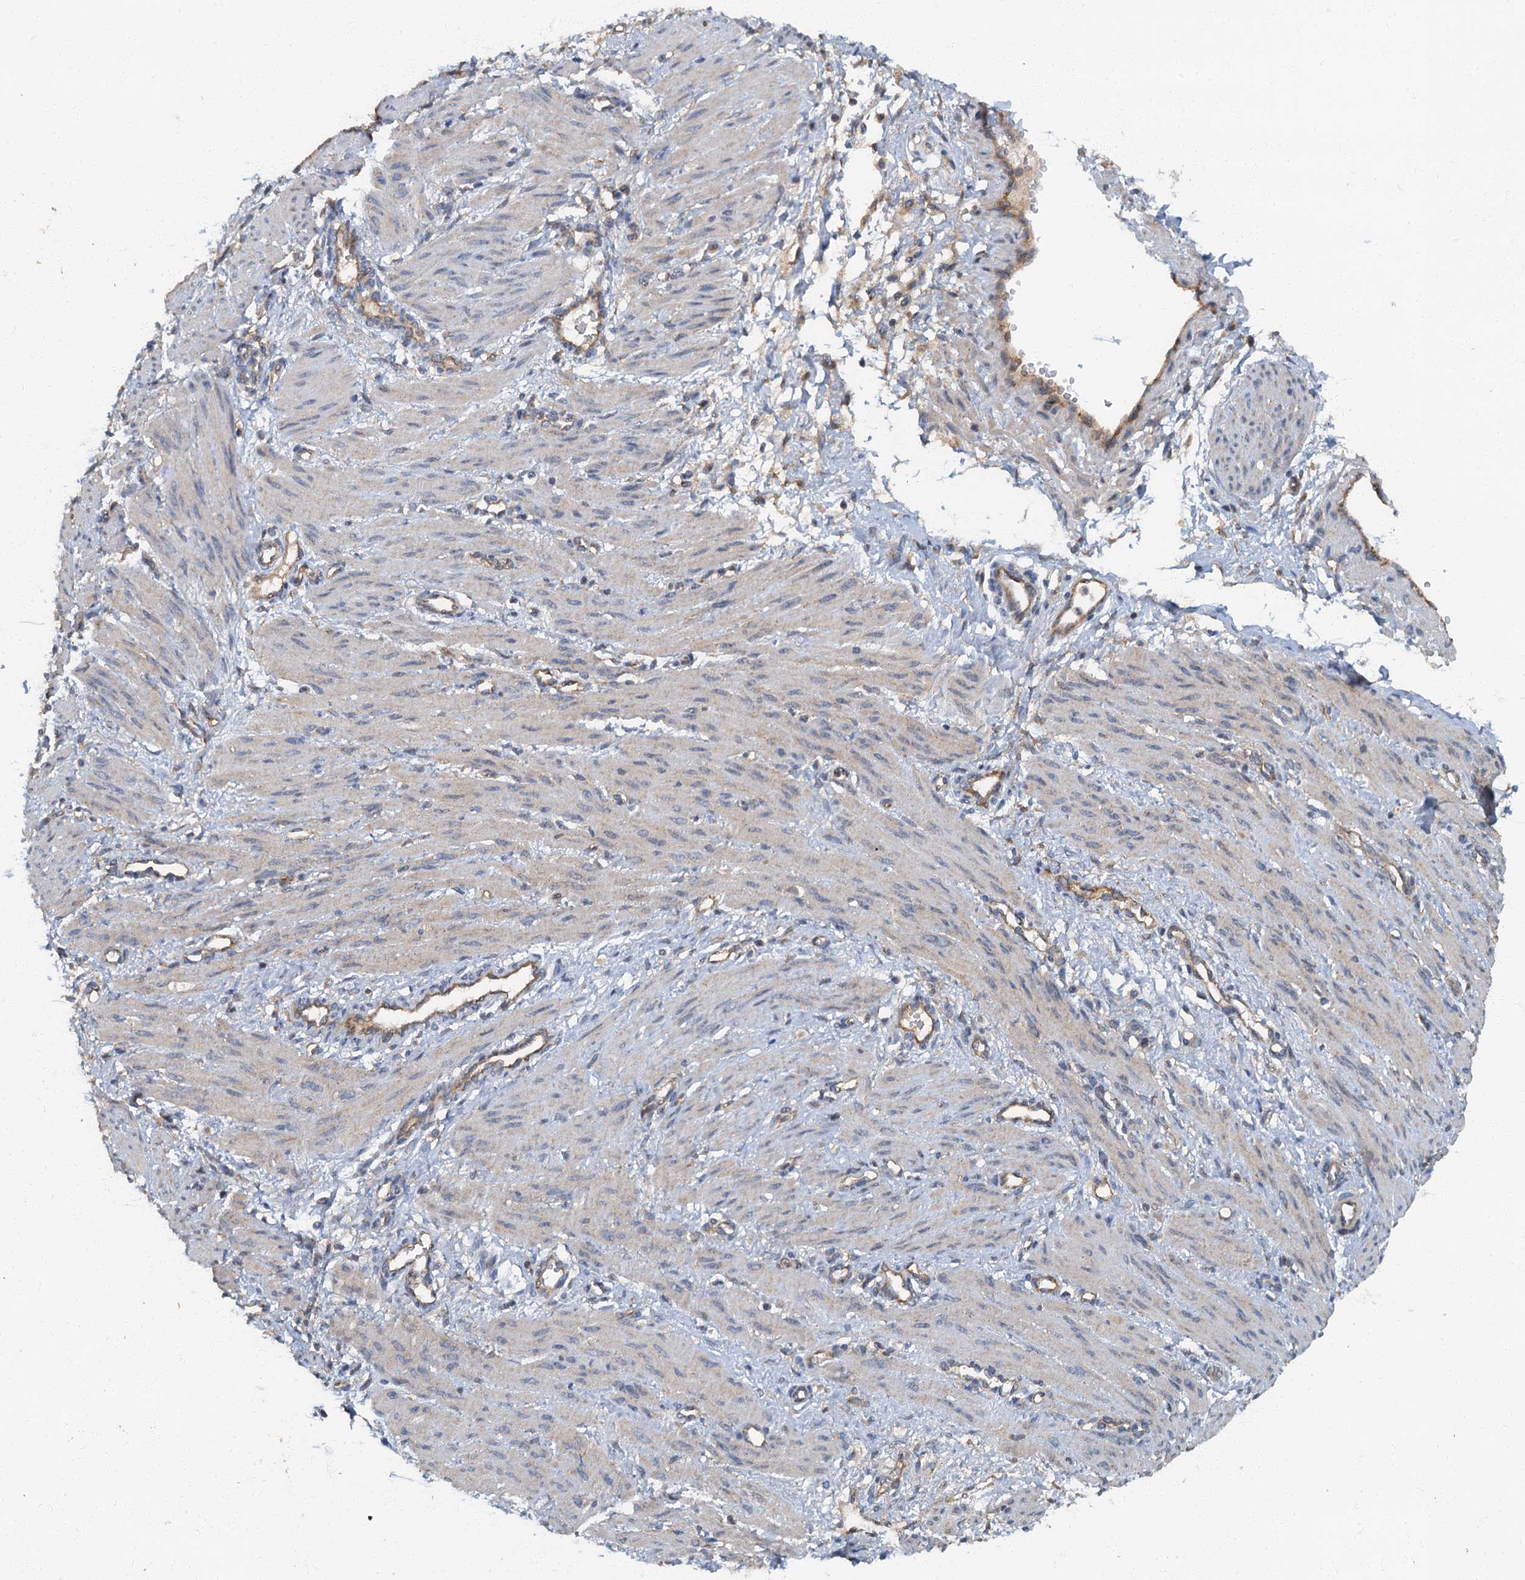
{"staining": {"intensity": "negative", "quantity": "none", "location": "none"}, "tissue": "smooth muscle", "cell_type": "Smooth muscle cells", "image_type": "normal", "snomed": [{"axis": "morphology", "description": "Normal tissue, NOS"}, {"axis": "topography", "description": "Endometrium"}], "caption": "Histopathology image shows no protein expression in smooth muscle cells of benign smooth muscle. (Brightfield microscopy of DAB immunohistochemistry (IHC) at high magnification).", "gene": "ARL11", "patient": {"sex": "female", "age": 33}}